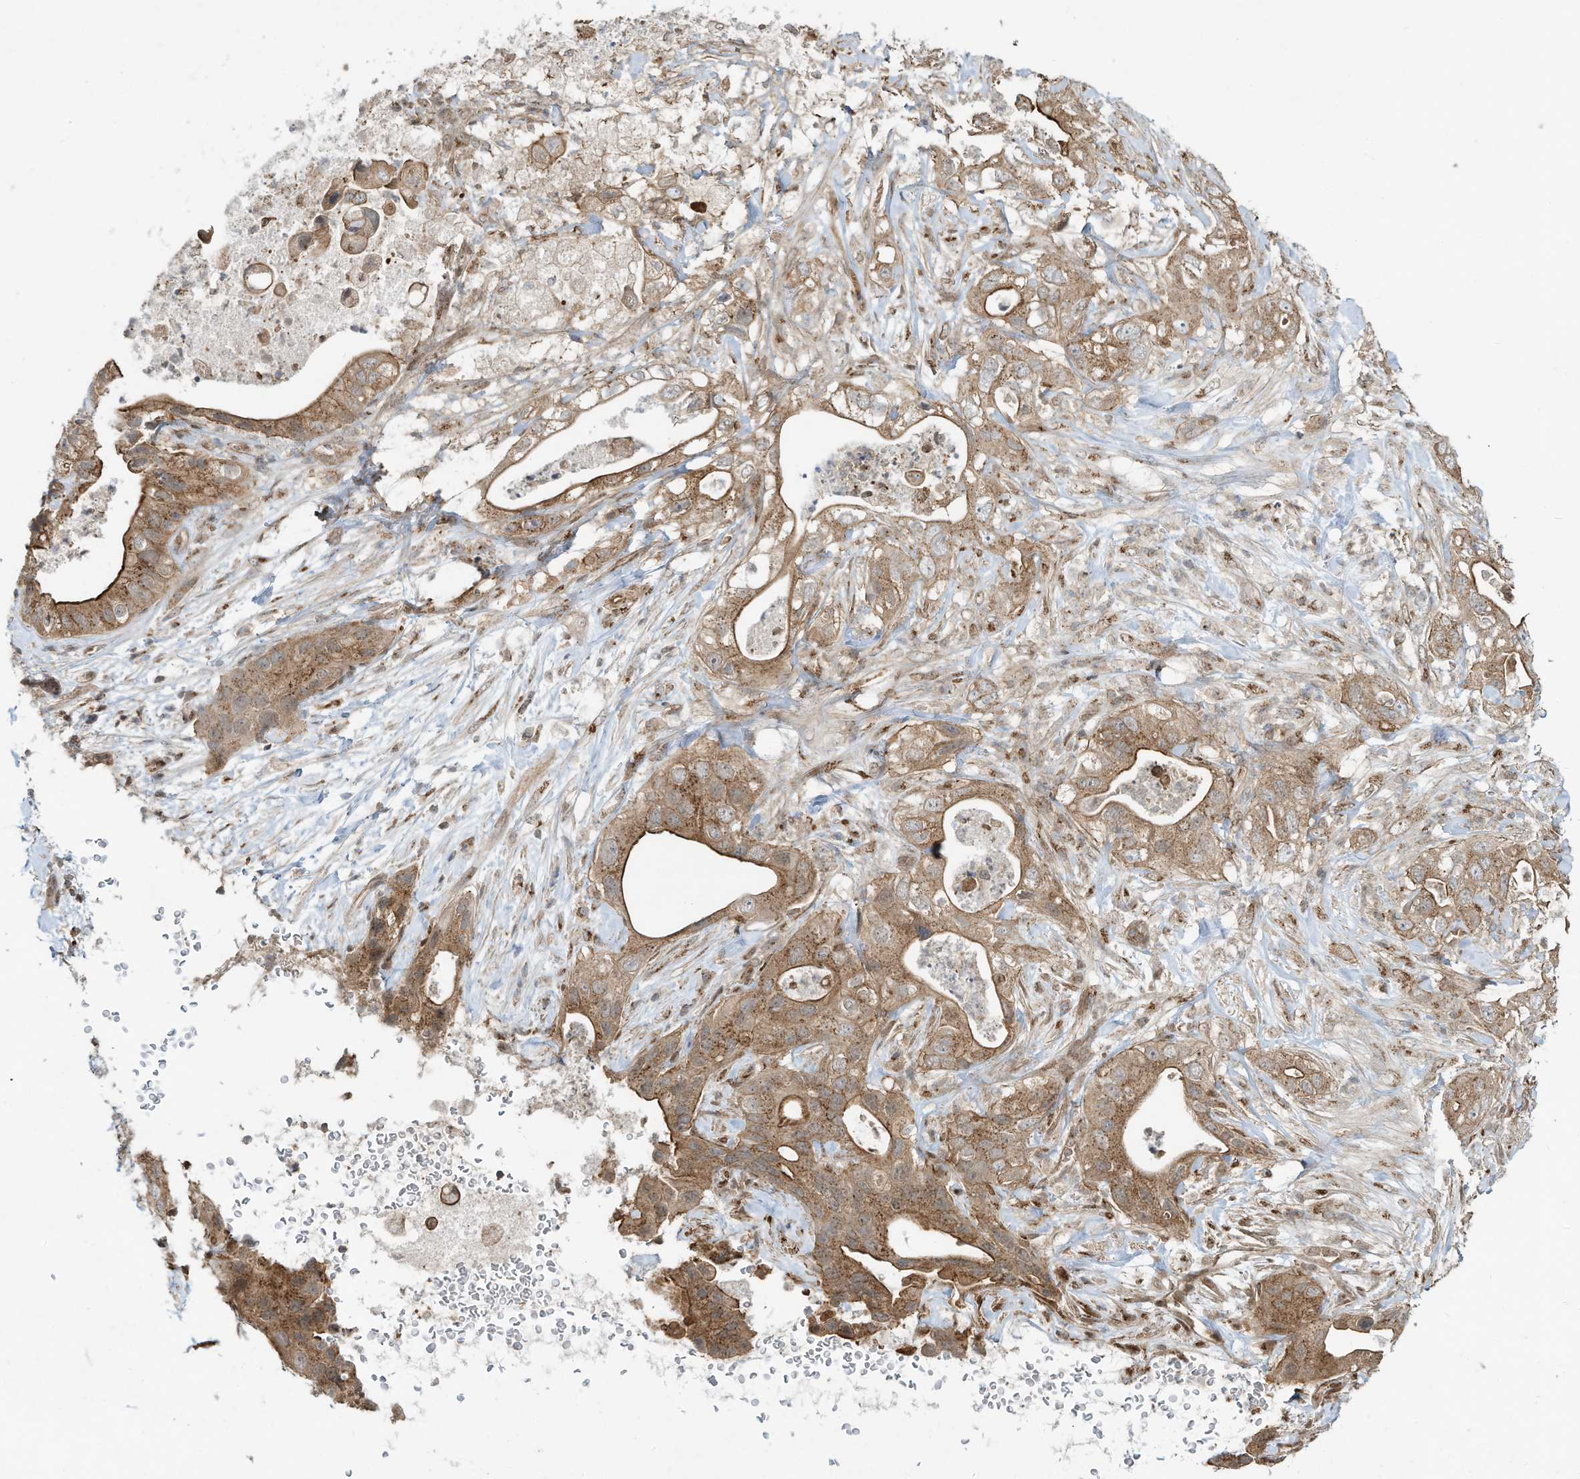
{"staining": {"intensity": "moderate", "quantity": ">75%", "location": "cytoplasmic/membranous"}, "tissue": "pancreatic cancer", "cell_type": "Tumor cells", "image_type": "cancer", "snomed": [{"axis": "morphology", "description": "Adenocarcinoma, NOS"}, {"axis": "topography", "description": "Pancreas"}], "caption": "Immunohistochemistry (DAB) staining of human pancreatic cancer (adenocarcinoma) exhibits moderate cytoplasmic/membranous protein positivity in approximately >75% of tumor cells.", "gene": "CUX1", "patient": {"sex": "female", "age": 78}}